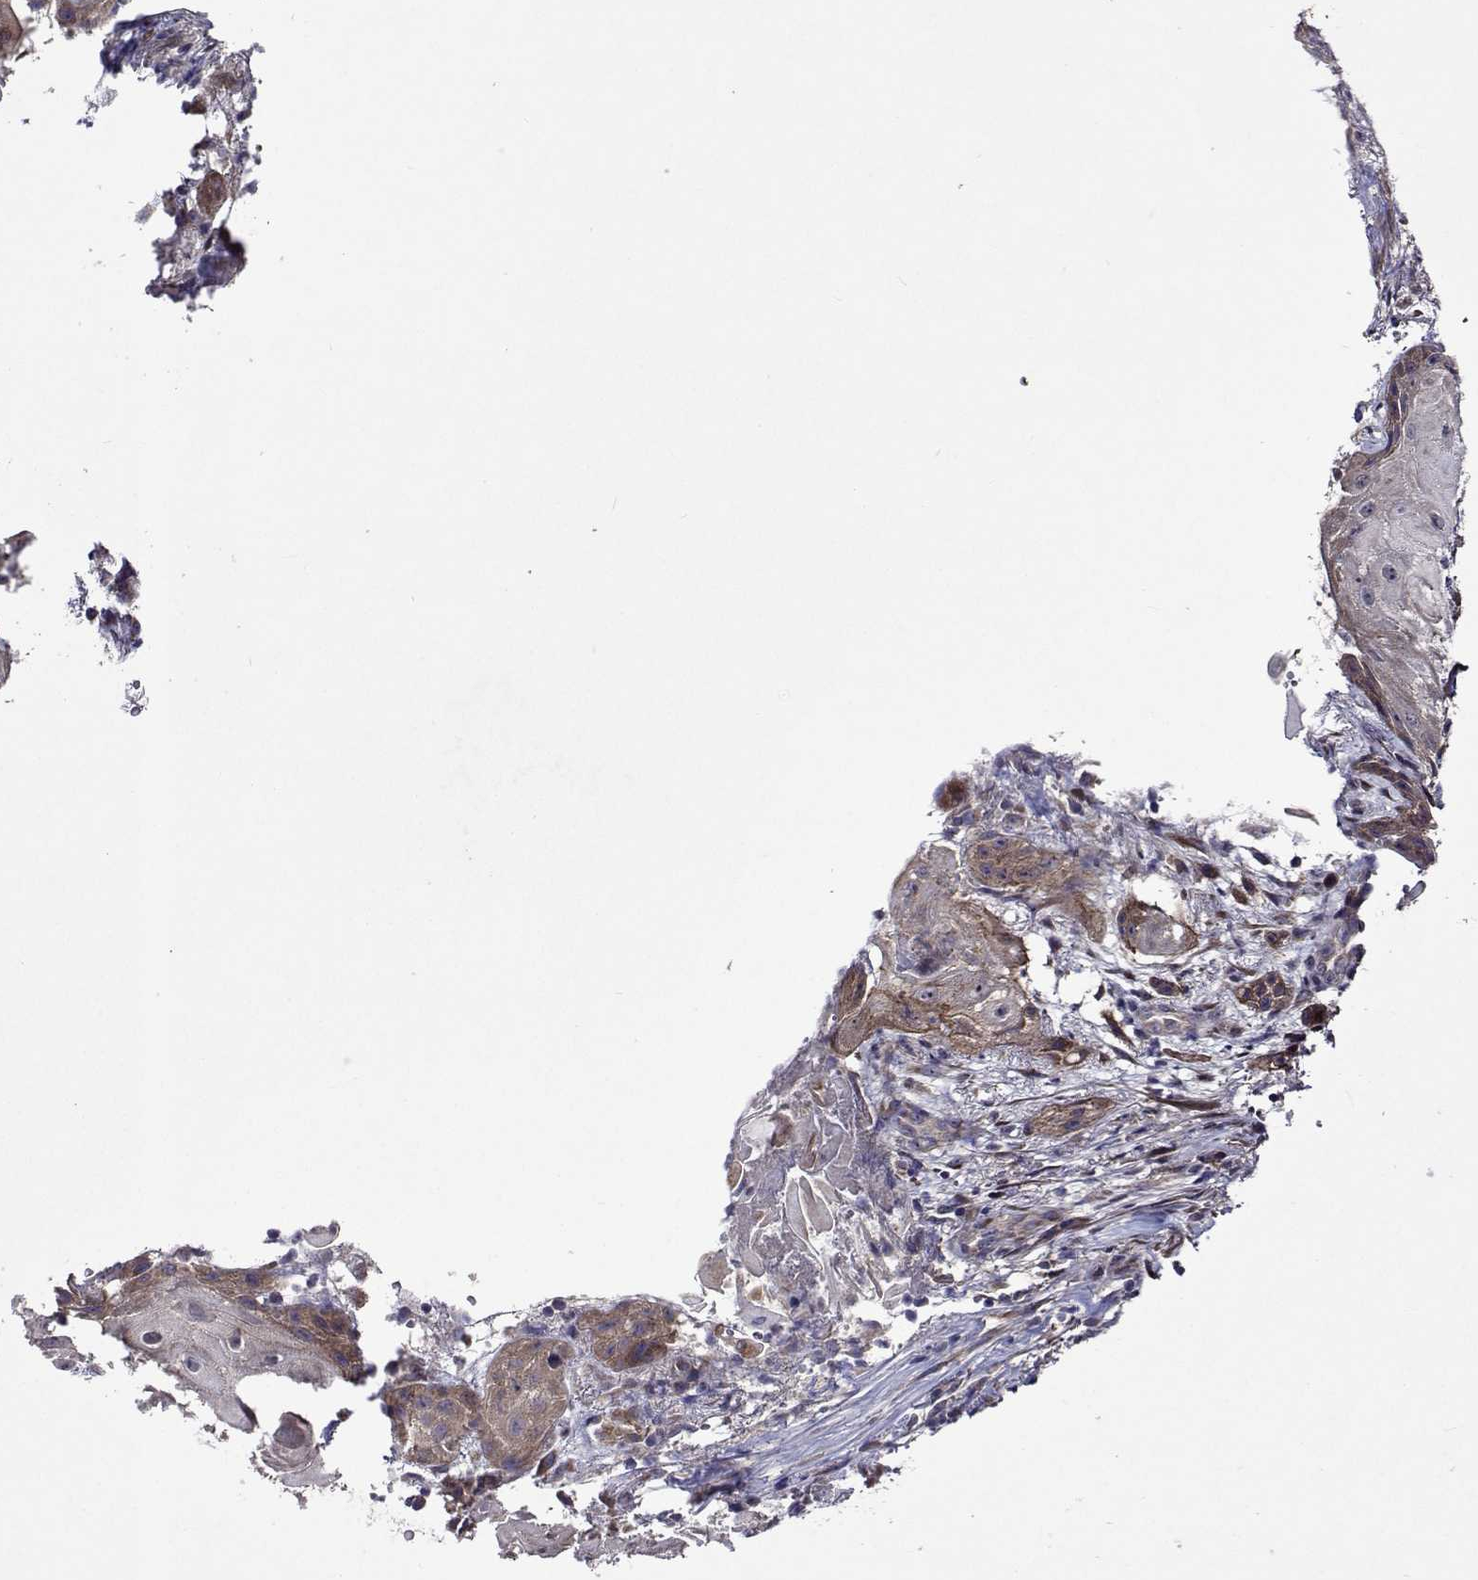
{"staining": {"intensity": "weak", "quantity": "25%-75%", "location": "cytoplasmic/membranous"}, "tissue": "skin cancer", "cell_type": "Tumor cells", "image_type": "cancer", "snomed": [{"axis": "morphology", "description": "Squamous cell carcinoma, NOS"}, {"axis": "topography", "description": "Skin"}], "caption": "This is an image of immunohistochemistry (IHC) staining of squamous cell carcinoma (skin), which shows weak positivity in the cytoplasmic/membranous of tumor cells.", "gene": "TARBP2", "patient": {"sex": "male", "age": 62}}